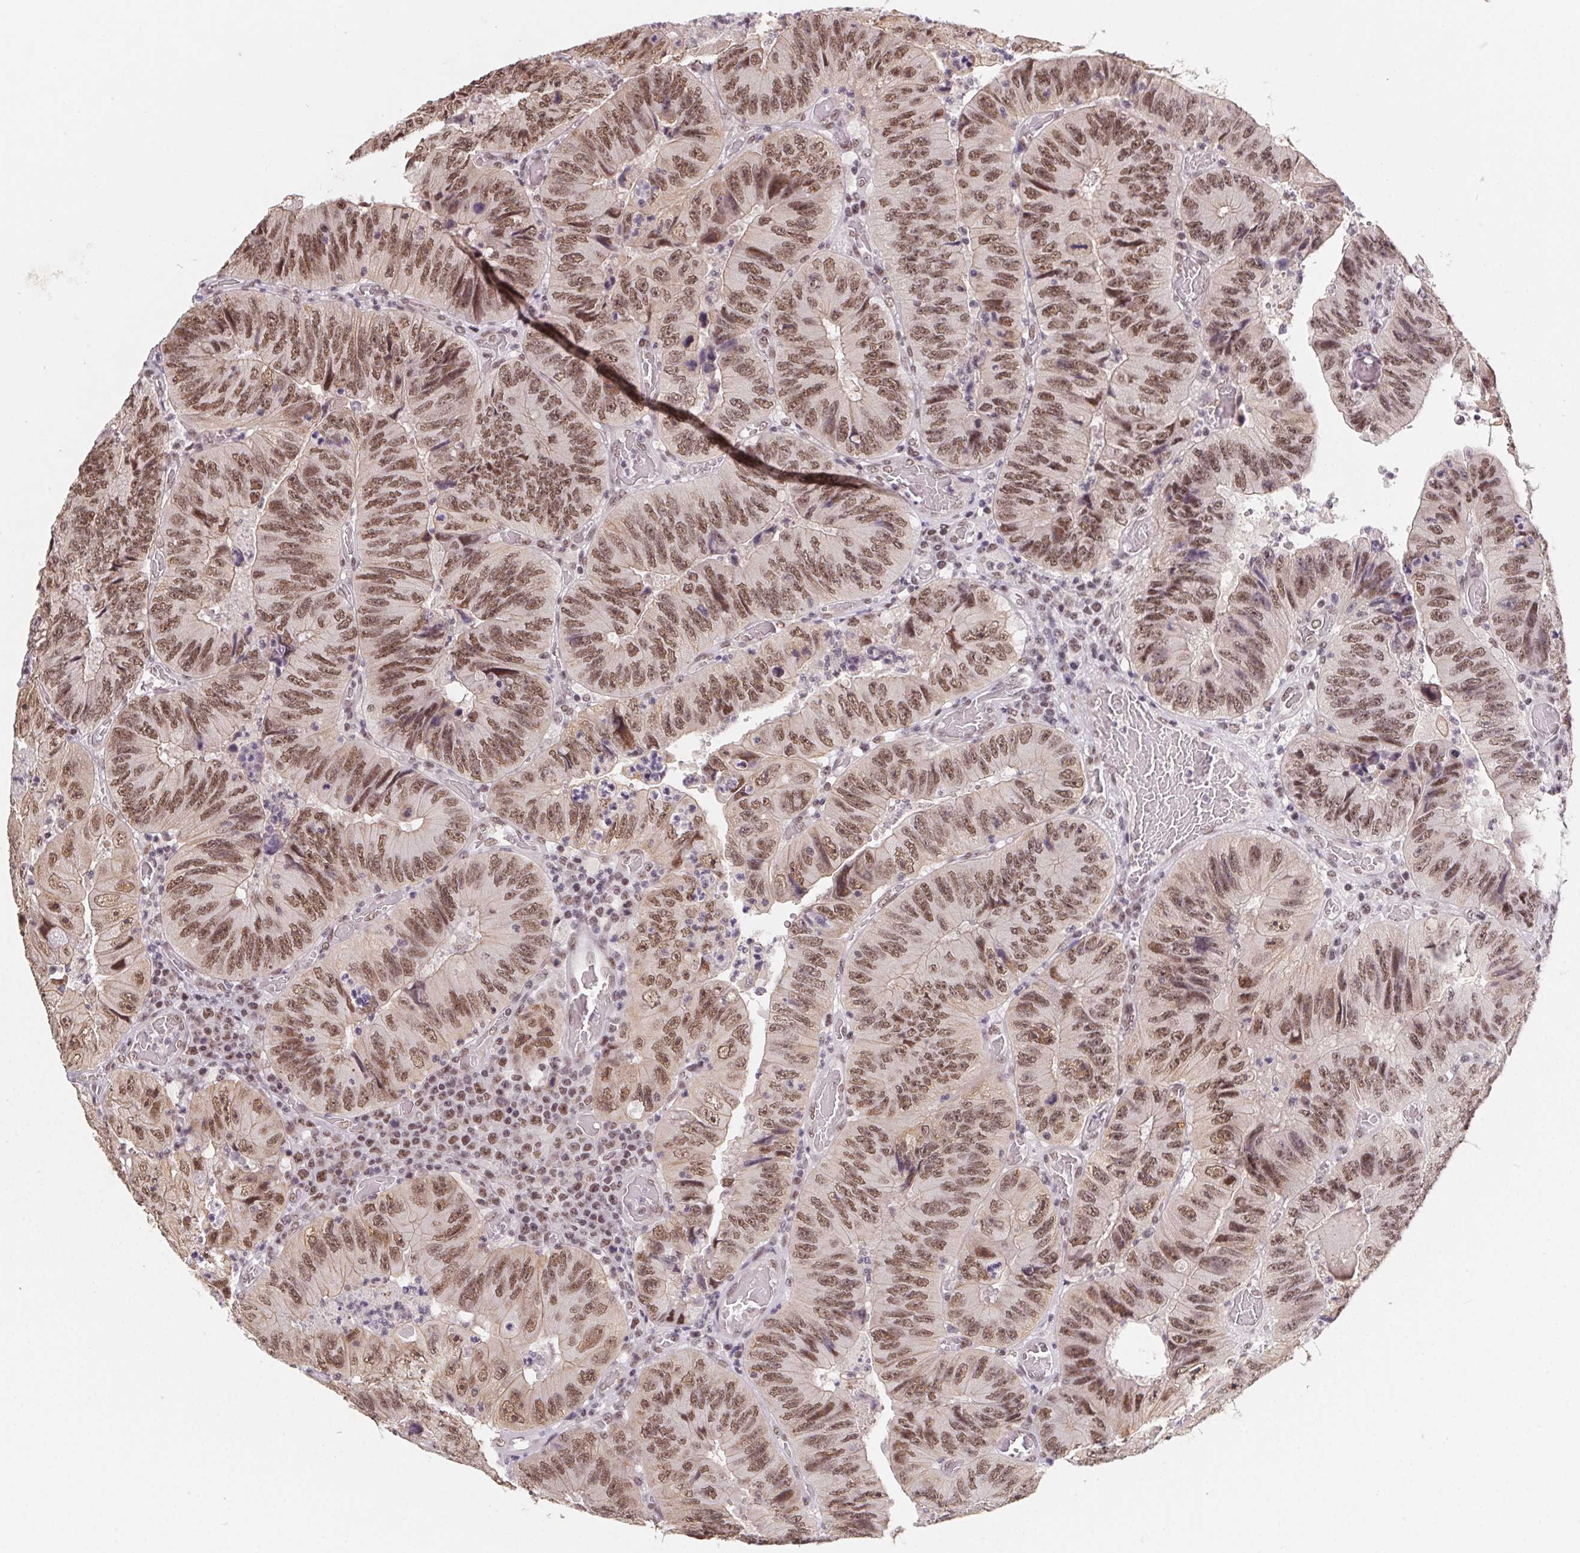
{"staining": {"intensity": "moderate", "quantity": ">75%", "location": "nuclear"}, "tissue": "colorectal cancer", "cell_type": "Tumor cells", "image_type": "cancer", "snomed": [{"axis": "morphology", "description": "Adenocarcinoma, NOS"}, {"axis": "topography", "description": "Colon"}], "caption": "This is a micrograph of immunohistochemistry (IHC) staining of colorectal adenocarcinoma, which shows moderate staining in the nuclear of tumor cells.", "gene": "TCERG1", "patient": {"sex": "female", "age": 84}}